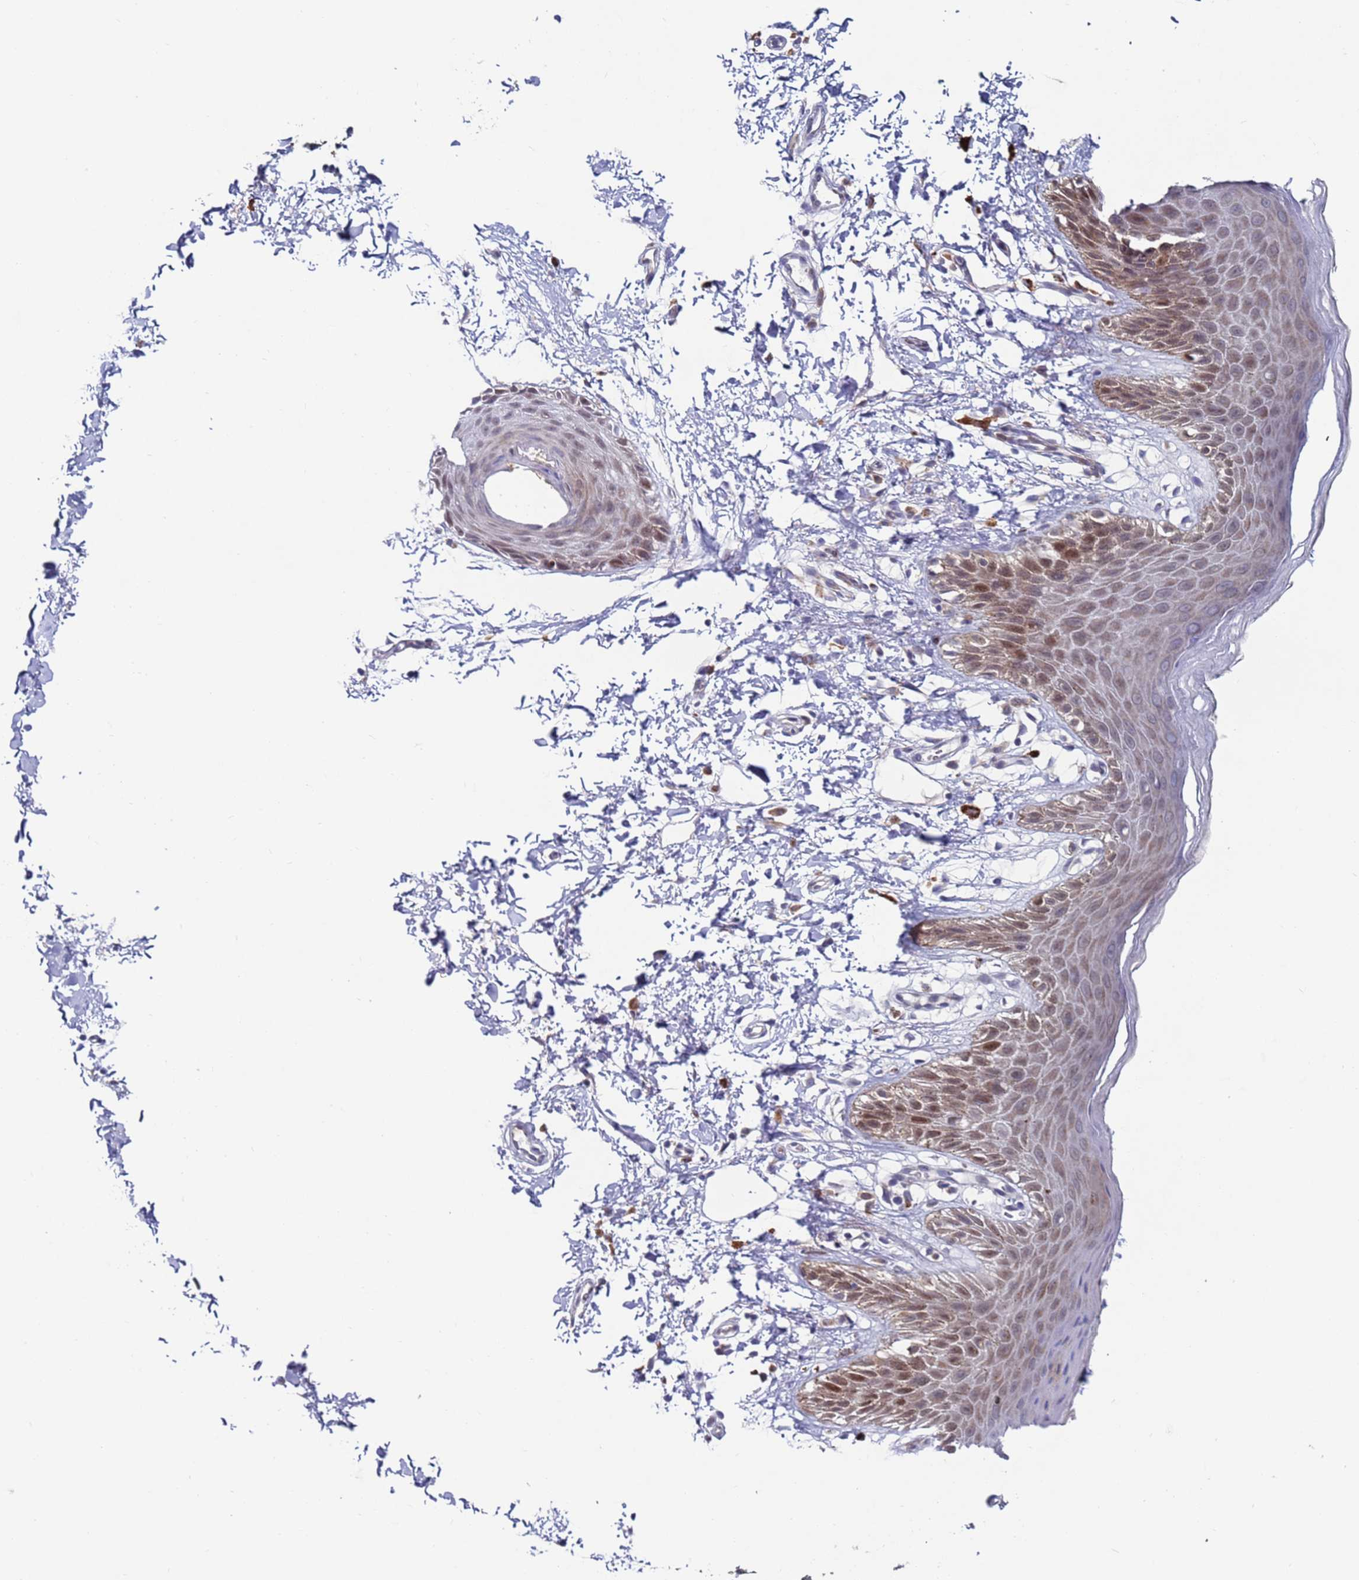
{"staining": {"intensity": "weak", "quantity": "25%-75%", "location": "cytoplasmic/membranous,nuclear"}, "tissue": "skin", "cell_type": "Epidermal cells", "image_type": "normal", "snomed": [{"axis": "morphology", "description": "Normal tissue, NOS"}, {"axis": "topography", "description": "Anal"}], "caption": "Immunohistochemical staining of normal human skin demonstrates 25%-75% levels of weak cytoplasmic/membranous,nuclear protein staining in approximately 25%-75% of epidermal cells.", "gene": "FBXO27", "patient": {"sex": "male", "age": 44}}